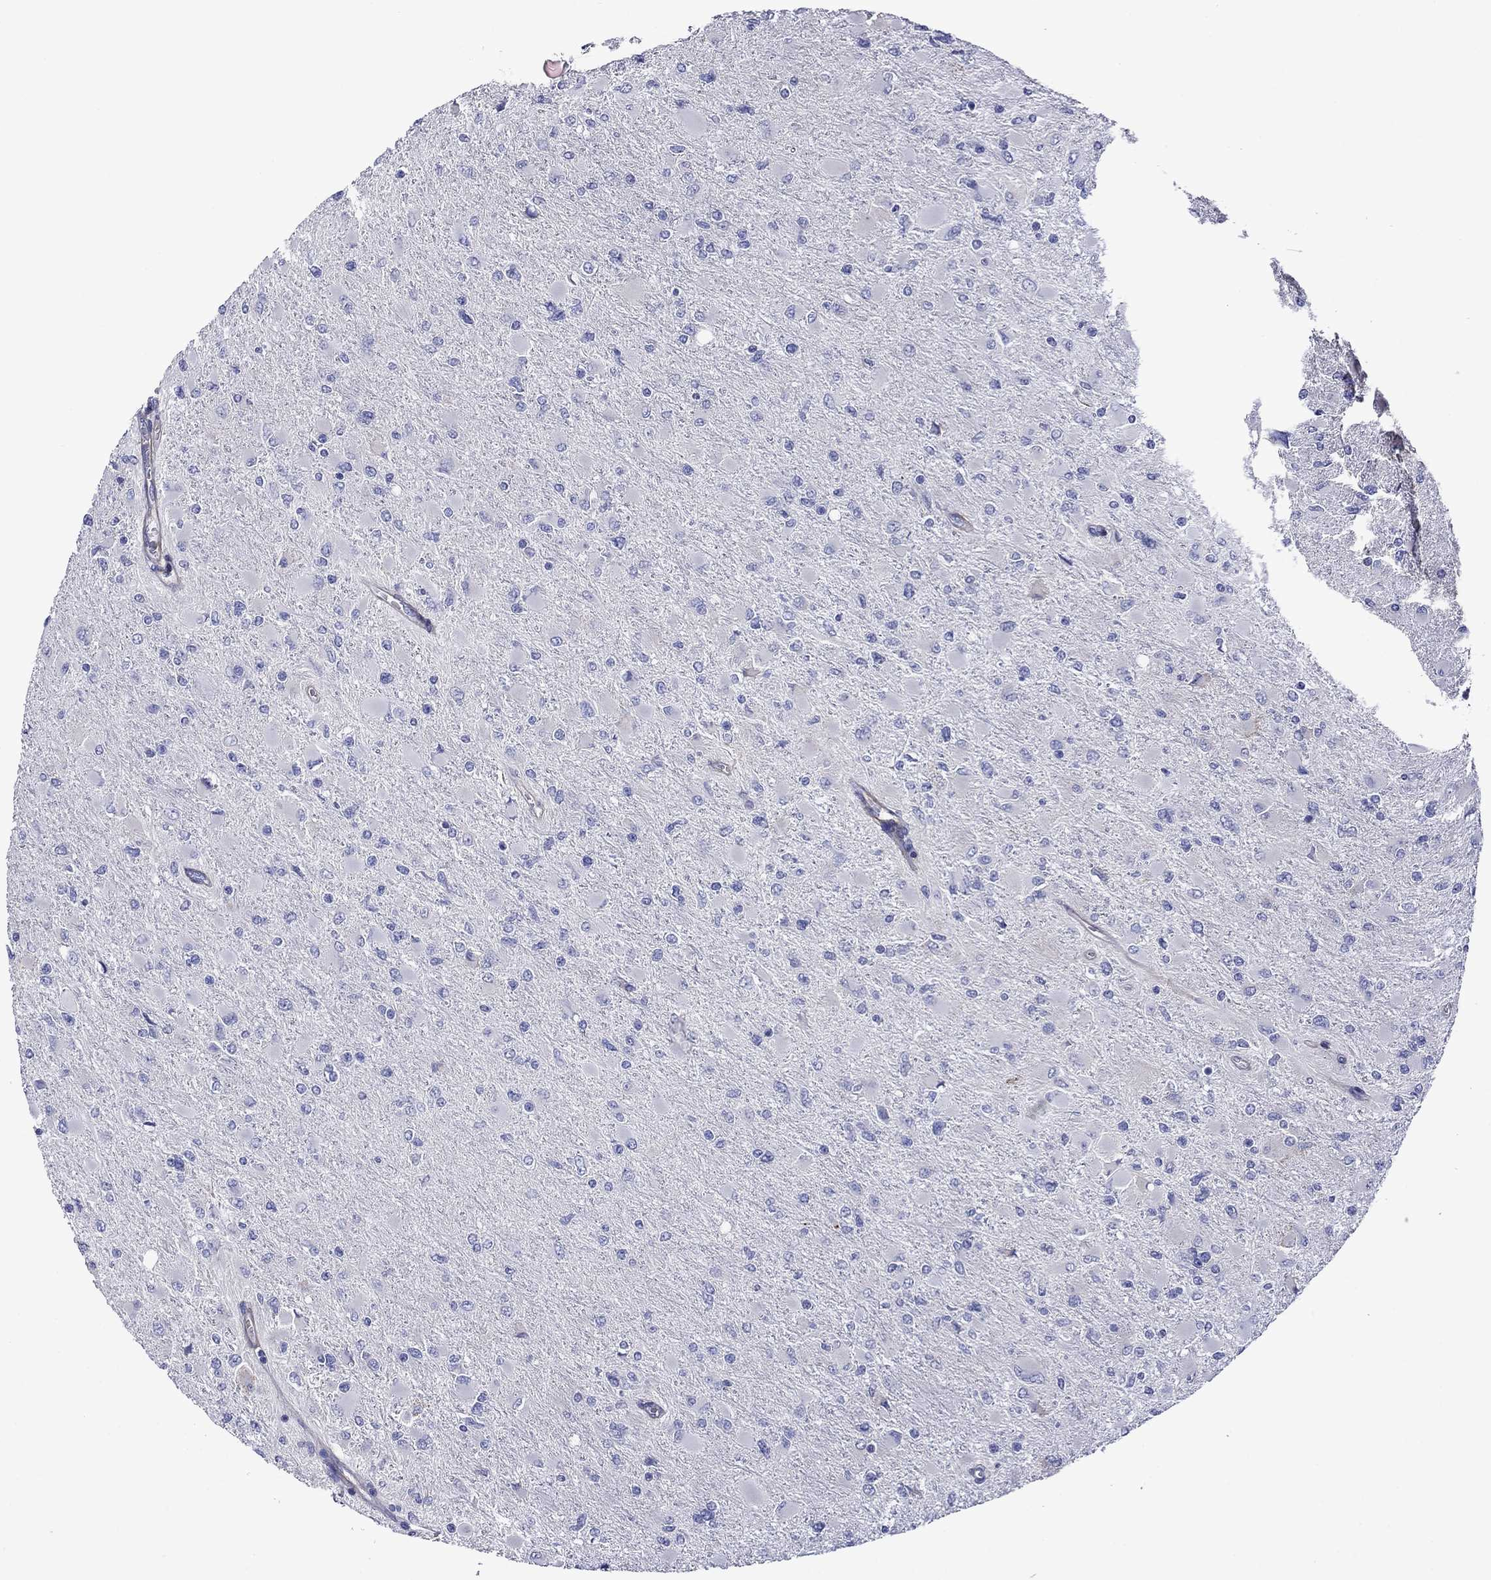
{"staining": {"intensity": "negative", "quantity": "none", "location": "none"}, "tissue": "glioma", "cell_type": "Tumor cells", "image_type": "cancer", "snomed": [{"axis": "morphology", "description": "Glioma, malignant, High grade"}, {"axis": "topography", "description": "Cerebral cortex"}], "caption": "This is an immunohistochemistry photomicrograph of human glioma. There is no staining in tumor cells.", "gene": "HSPG2", "patient": {"sex": "female", "age": 36}}